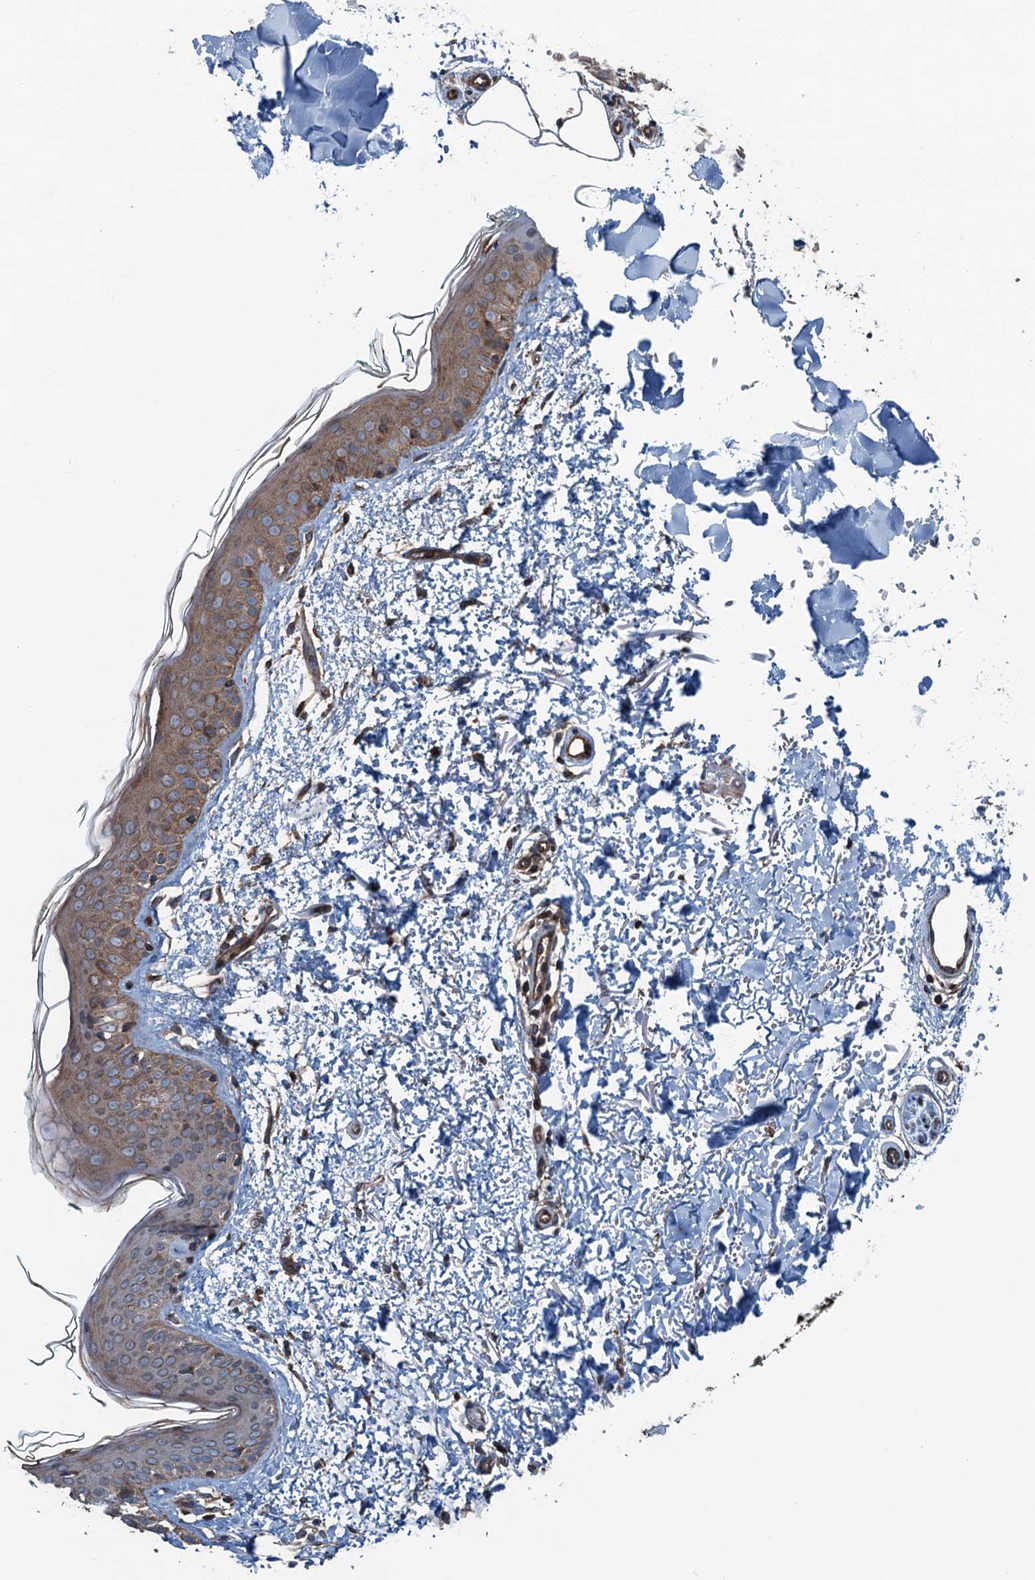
{"staining": {"intensity": "moderate", "quantity": ">75%", "location": "cytoplasmic/membranous"}, "tissue": "skin", "cell_type": "Fibroblasts", "image_type": "normal", "snomed": [{"axis": "morphology", "description": "Normal tissue, NOS"}, {"axis": "topography", "description": "Skin"}], "caption": "The photomicrograph demonstrates immunohistochemical staining of normal skin. There is moderate cytoplasmic/membranous positivity is seen in approximately >75% of fibroblasts.", "gene": "TRAPPC8", "patient": {"sex": "male", "age": 66}}